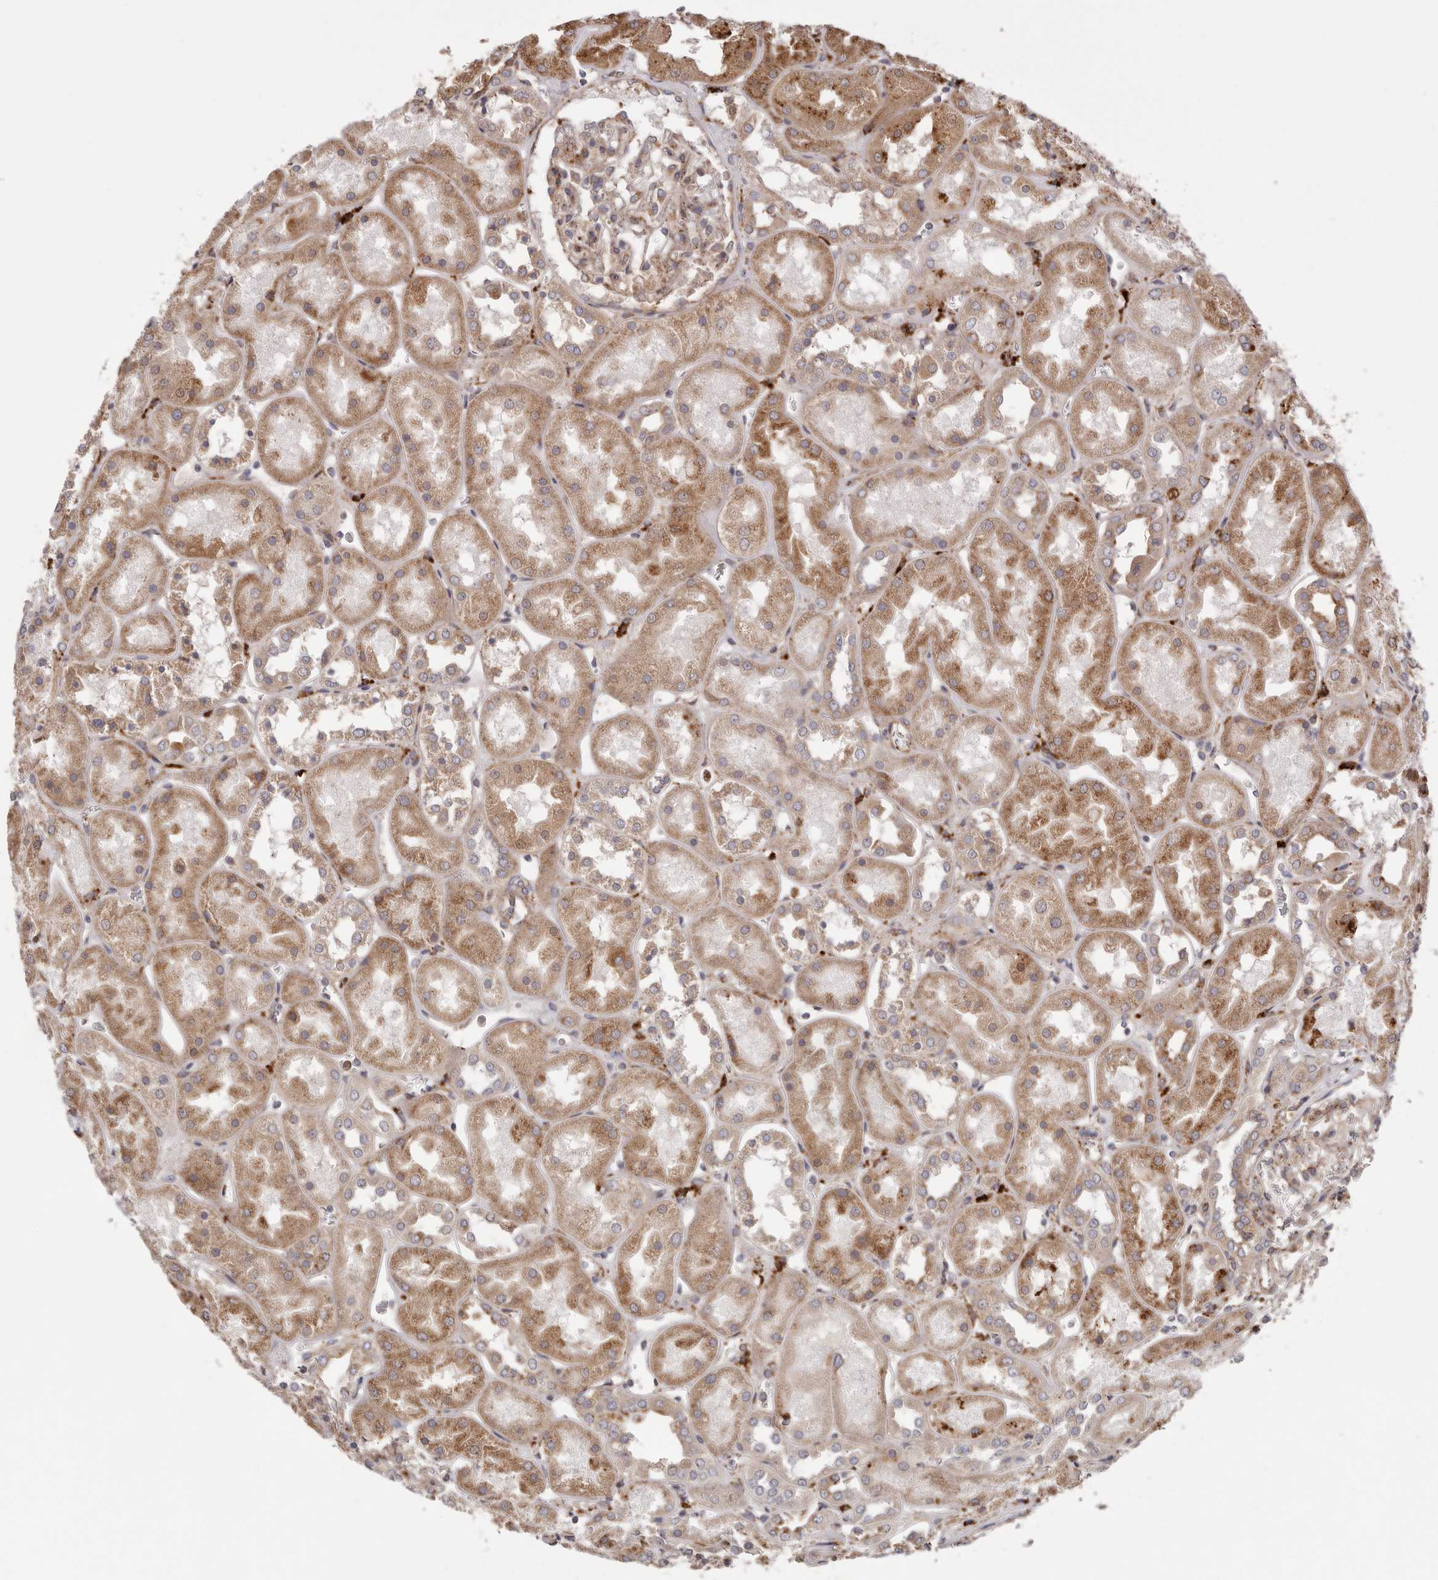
{"staining": {"intensity": "moderate", "quantity": "25%-75%", "location": "cytoplasmic/membranous"}, "tissue": "kidney", "cell_type": "Cells in glomeruli", "image_type": "normal", "snomed": [{"axis": "morphology", "description": "Normal tissue, NOS"}, {"axis": "topography", "description": "Kidney"}], "caption": "Brown immunohistochemical staining in normal kidney reveals moderate cytoplasmic/membranous positivity in approximately 25%-75% of cells in glomeruli. Using DAB (3,3'-diaminobenzidine) (brown) and hematoxylin (blue) stains, captured at high magnification using brightfield microscopy.", "gene": "GRN", "patient": {"sex": "male", "age": 70}}